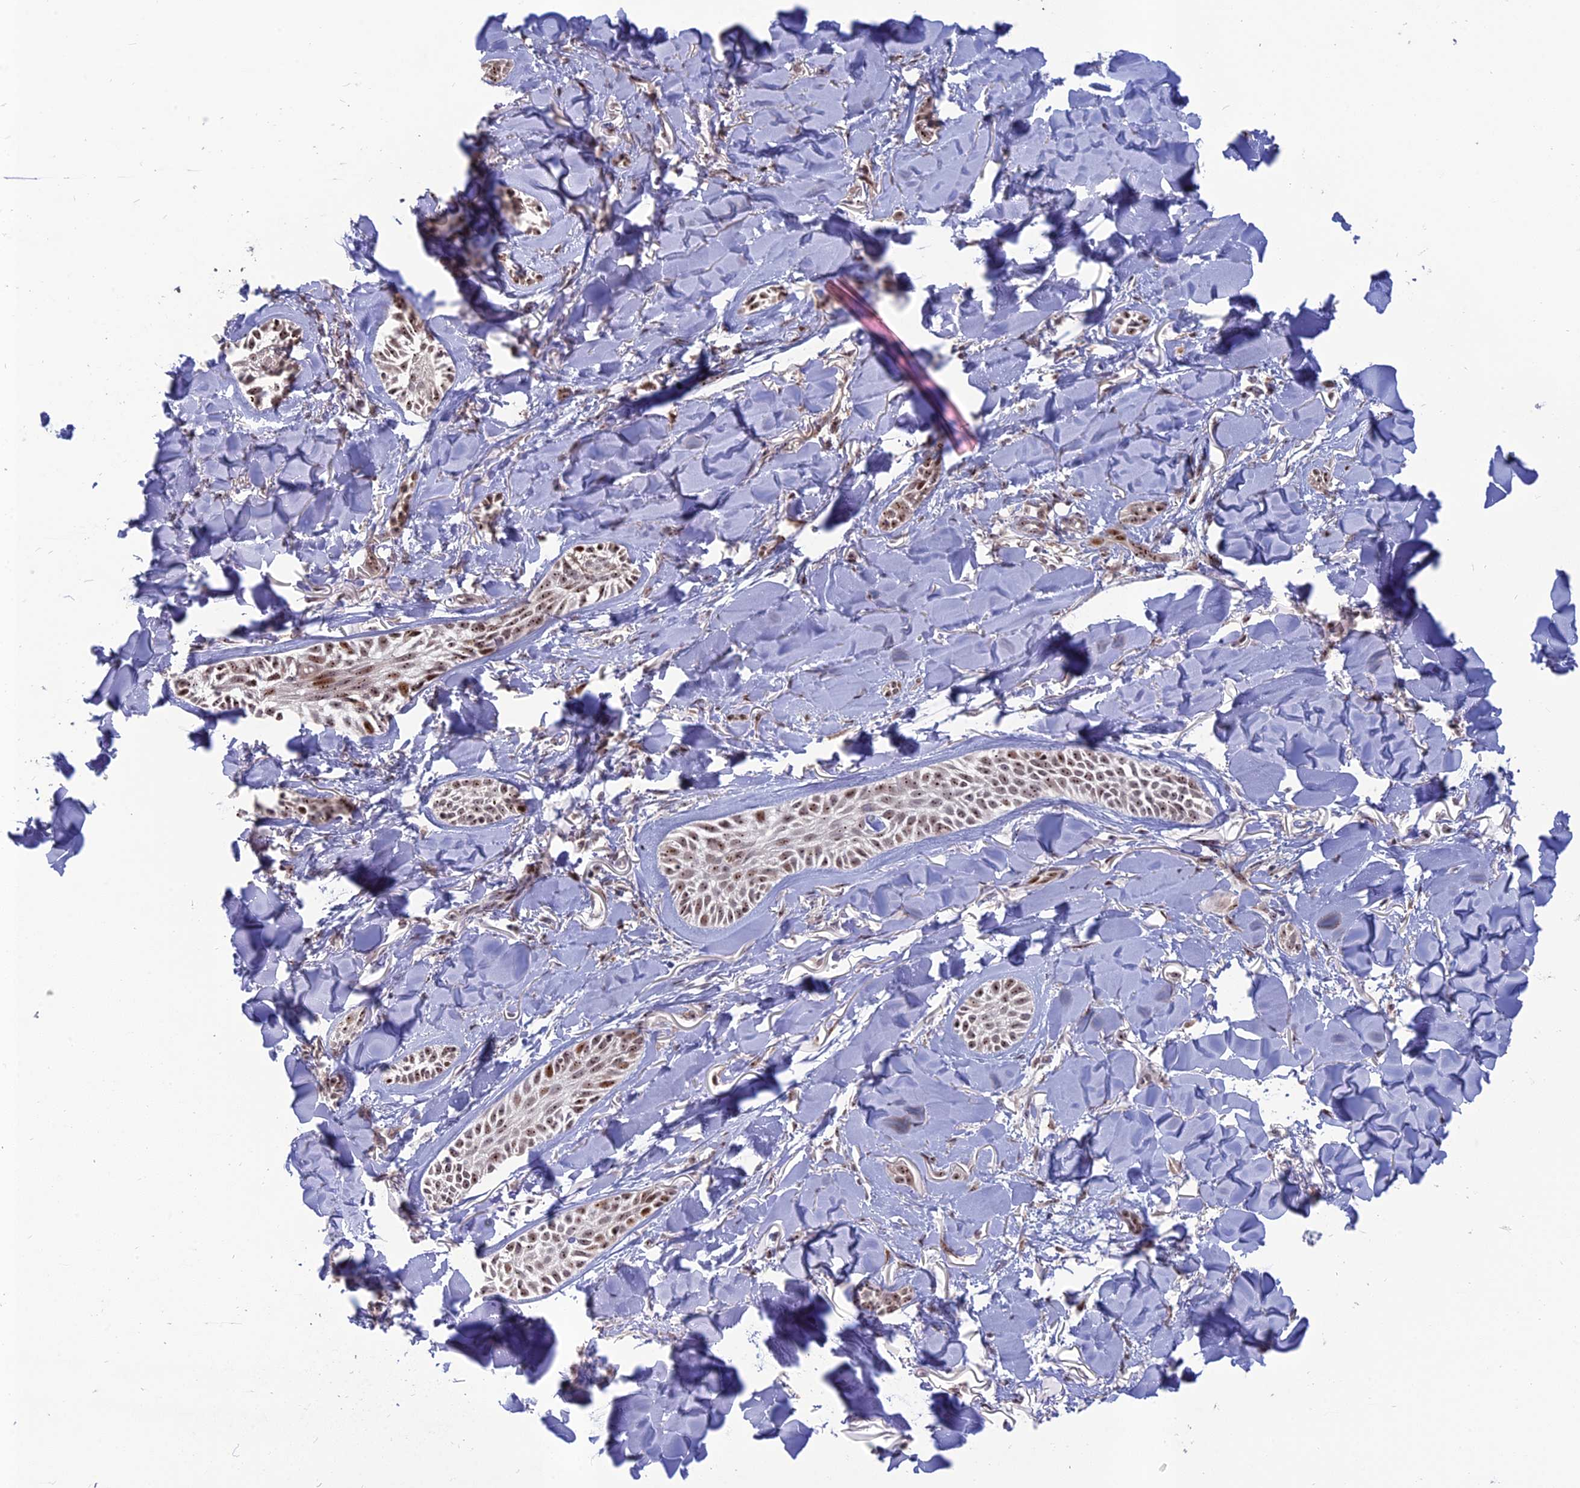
{"staining": {"intensity": "moderate", "quantity": ">75%", "location": "nuclear"}, "tissue": "skin cancer", "cell_type": "Tumor cells", "image_type": "cancer", "snomed": [{"axis": "morphology", "description": "Basal cell carcinoma"}, {"axis": "topography", "description": "Skin"}], "caption": "A histopathology image of basal cell carcinoma (skin) stained for a protein shows moderate nuclear brown staining in tumor cells.", "gene": "FAM131A", "patient": {"sex": "female", "age": 59}}